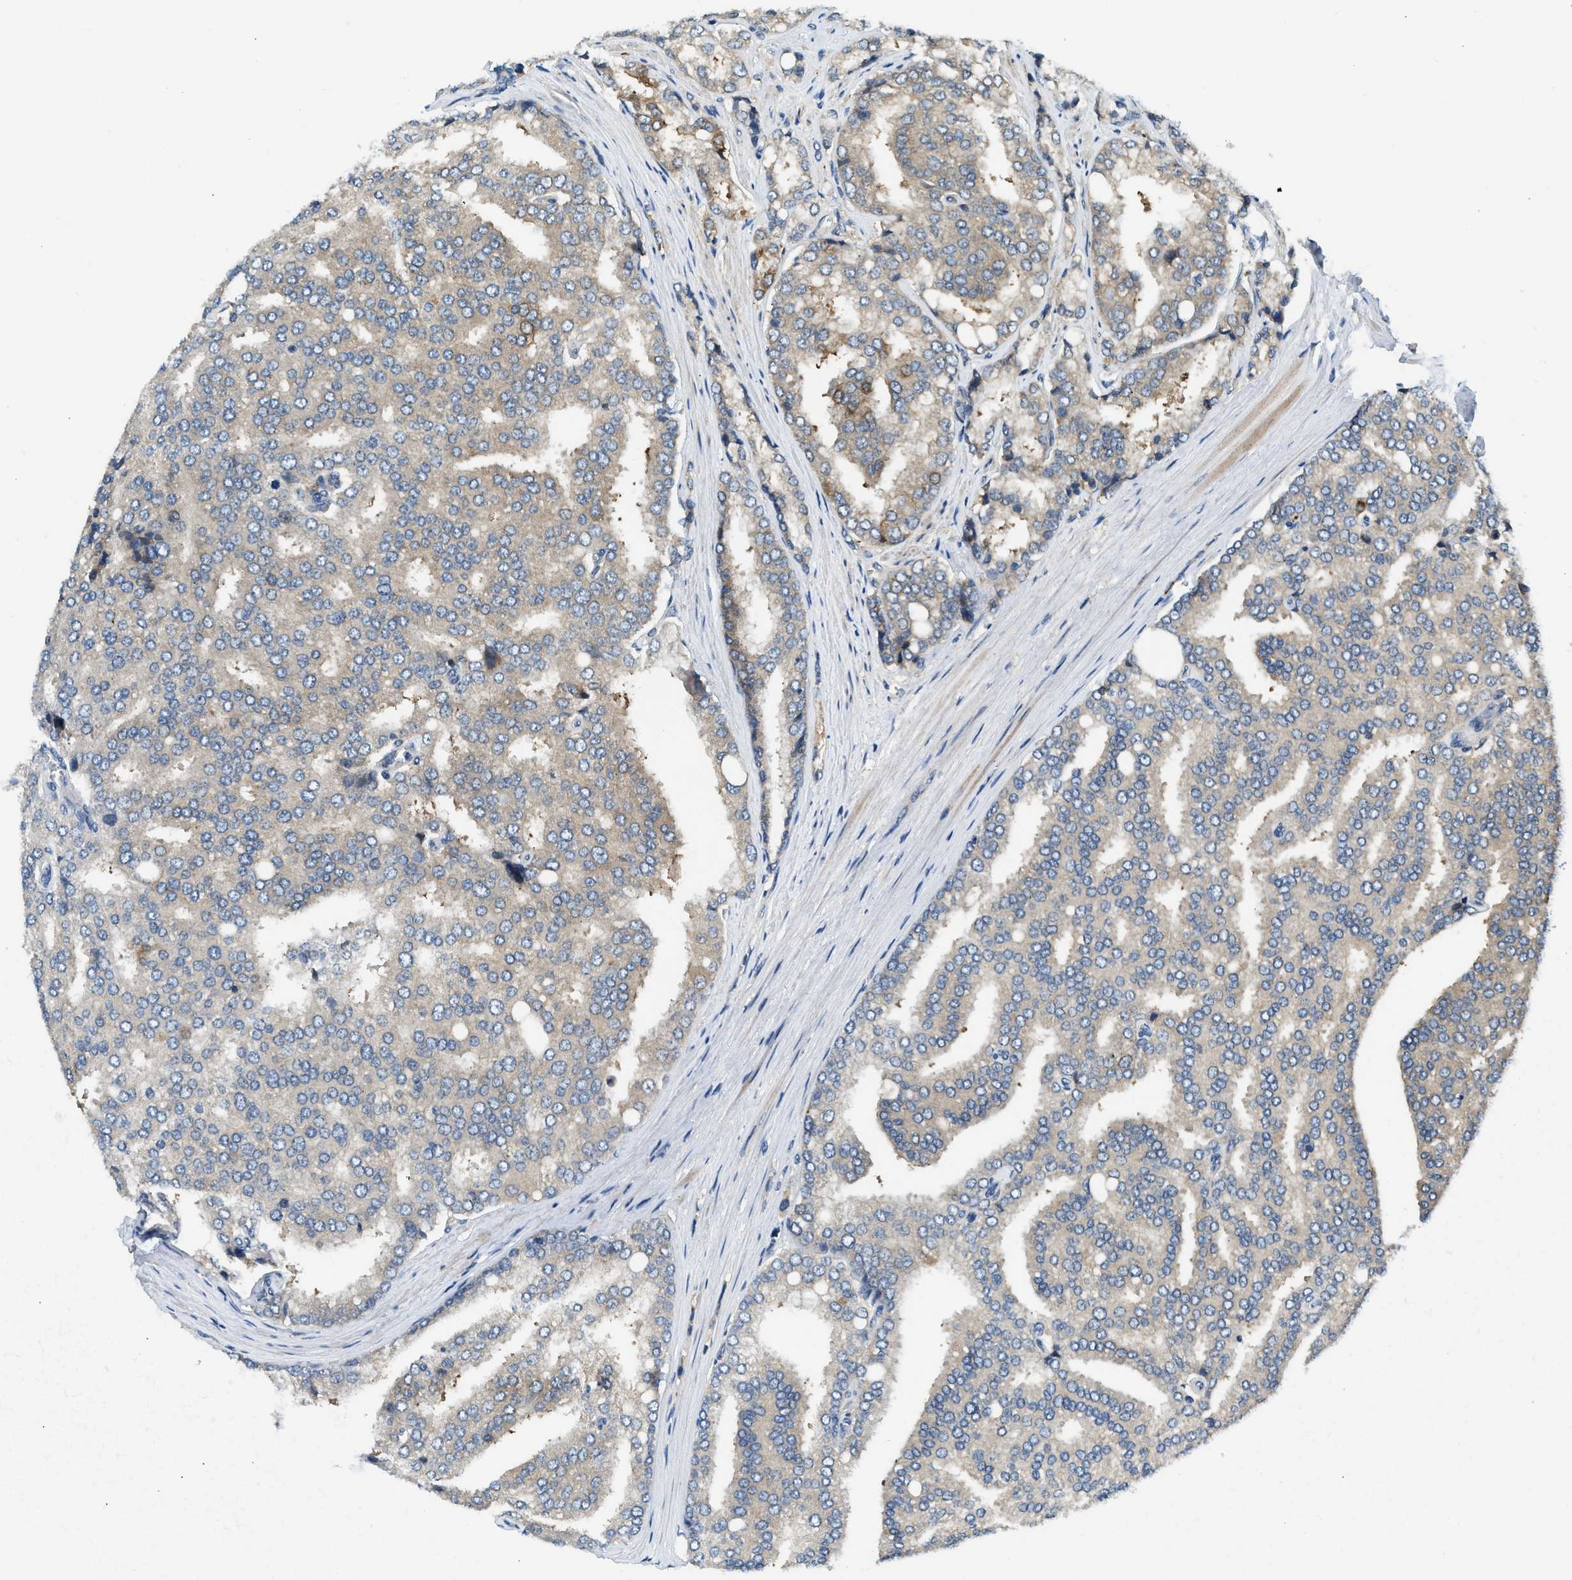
{"staining": {"intensity": "weak", "quantity": ">75%", "location": "cytoplasmic/membranous"}, "tissue": "prostate cancer", "cell_type": "Tumor cells", "image_type": "cancer", "snomed": [{"axis": "morphology", "description": "Adenocarcinoma, High grade"}, {"axis": "topography", "description": "Prostate"}], "caption": "There is low levels of weak cytoplasmic/membranous staining in tumor cells of adenocarcinoma (high-grade) (prostate), as demonstrated by immunohistochemical staining (brown color).", "gene": "IL3RA", "patient": {"sex": "male", "age": 50}}